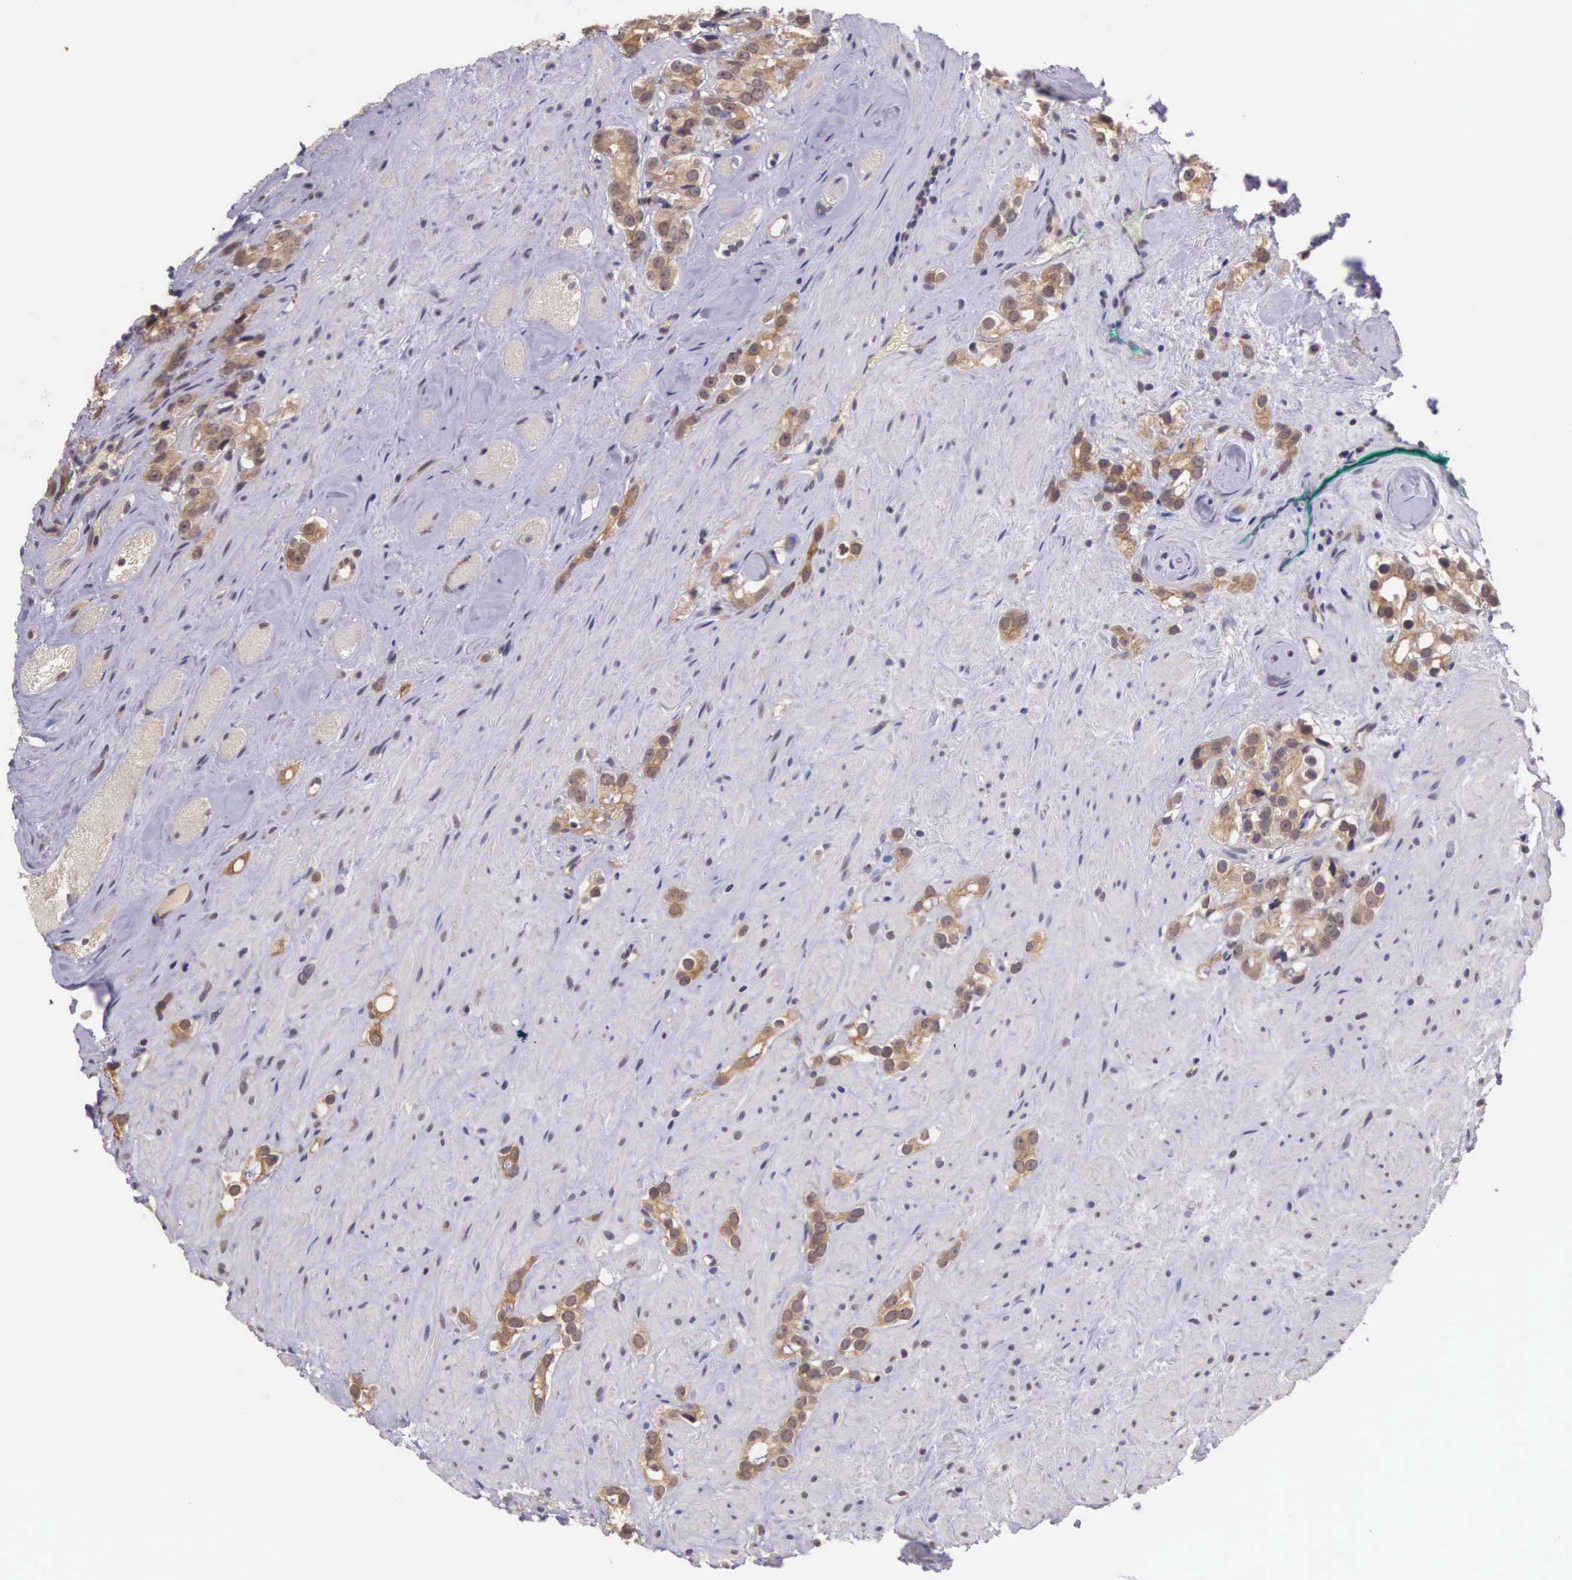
{"staining": {"intensity": "moderate", "quantity": ">75%", "location": "cytoplasmic/membranous"}, "tissue": "prostate cancer", "cell_type": "Tumor cells", "image_type": "cancer", "snomed": [{"axis": "morphology", "description": "Adenocarcinoma, Medium grade"}, {"axis": "topography", "description": "Prostate"}], "caption": "DAB (3,3'-diaminobenzidine) immunohistochemical staining of human prostate cancer displays moderate cytoplasmic/membranous protein positivity in about >75% of tumor cells. The staining was performed using DAB (3,3'-diaminobenzidine) to visualize the protein expression in brown, while the nuclei were stained in blue with hematoxylin (Magnification: 20x).", "gene": "VASH1", "patient": {"sex": "male", "age": 73}}